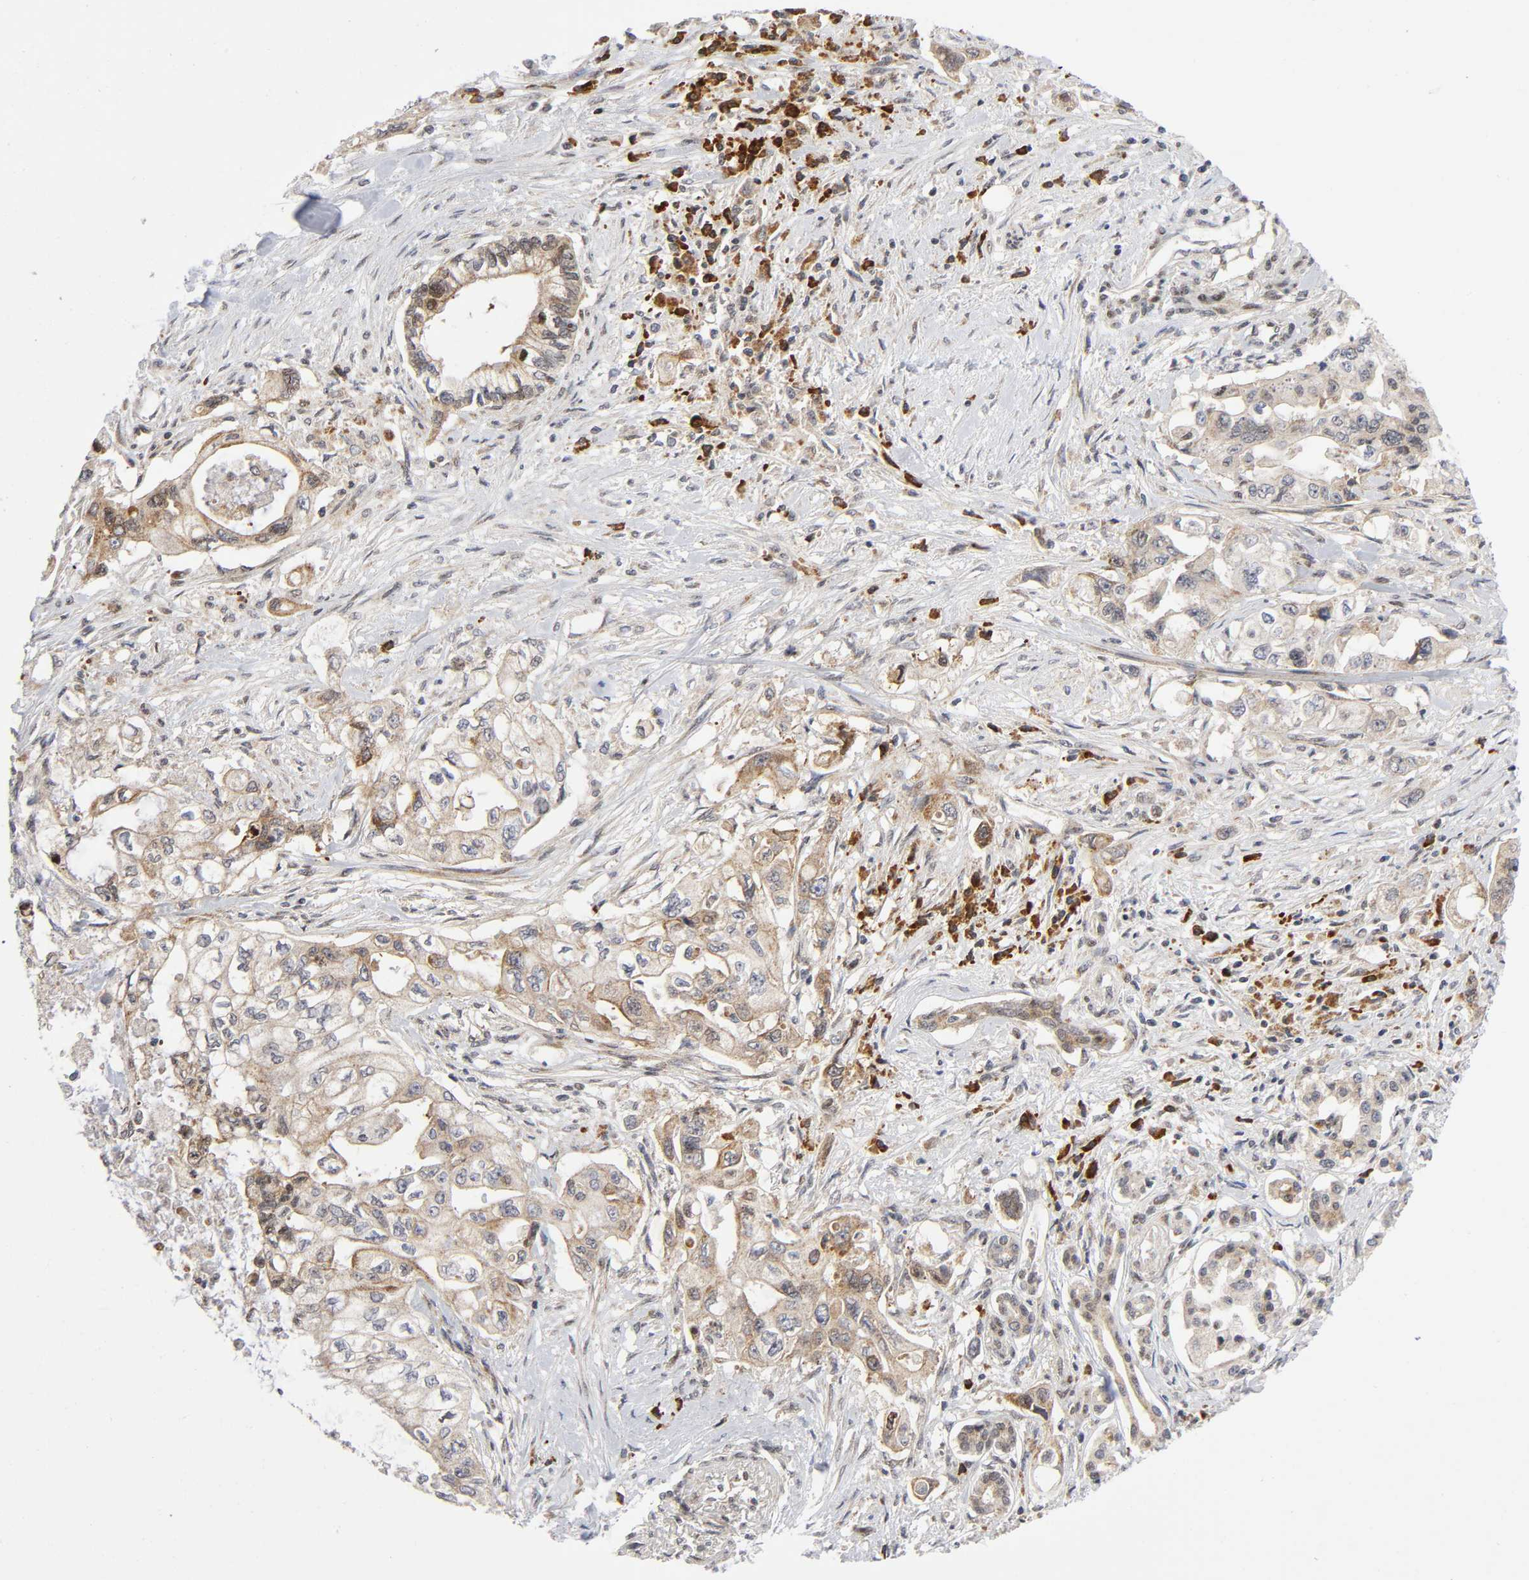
{"staining": {"intensity": "moderate", "quantity": ">75%", "location": "cytoplasmic/membranous"}, "tissue": "pancreatic cancer", "cell_type": "Tumor cells", "image_type": "cancer", "snomed": [{"axis": "morphology", "description": "Normal tissue, NOS"}, {"axis": "topography", "description": "Pancreas"}], "caption": "An IHC histopathology image of neoplastic tissue is shown. Protein staining in brown highlights moderate cytoplasmic/membranous positivity in pancreatic cancer within tumor cells.", "gene": "EIF5", "patient": {"sex": "male", "age": 42}}